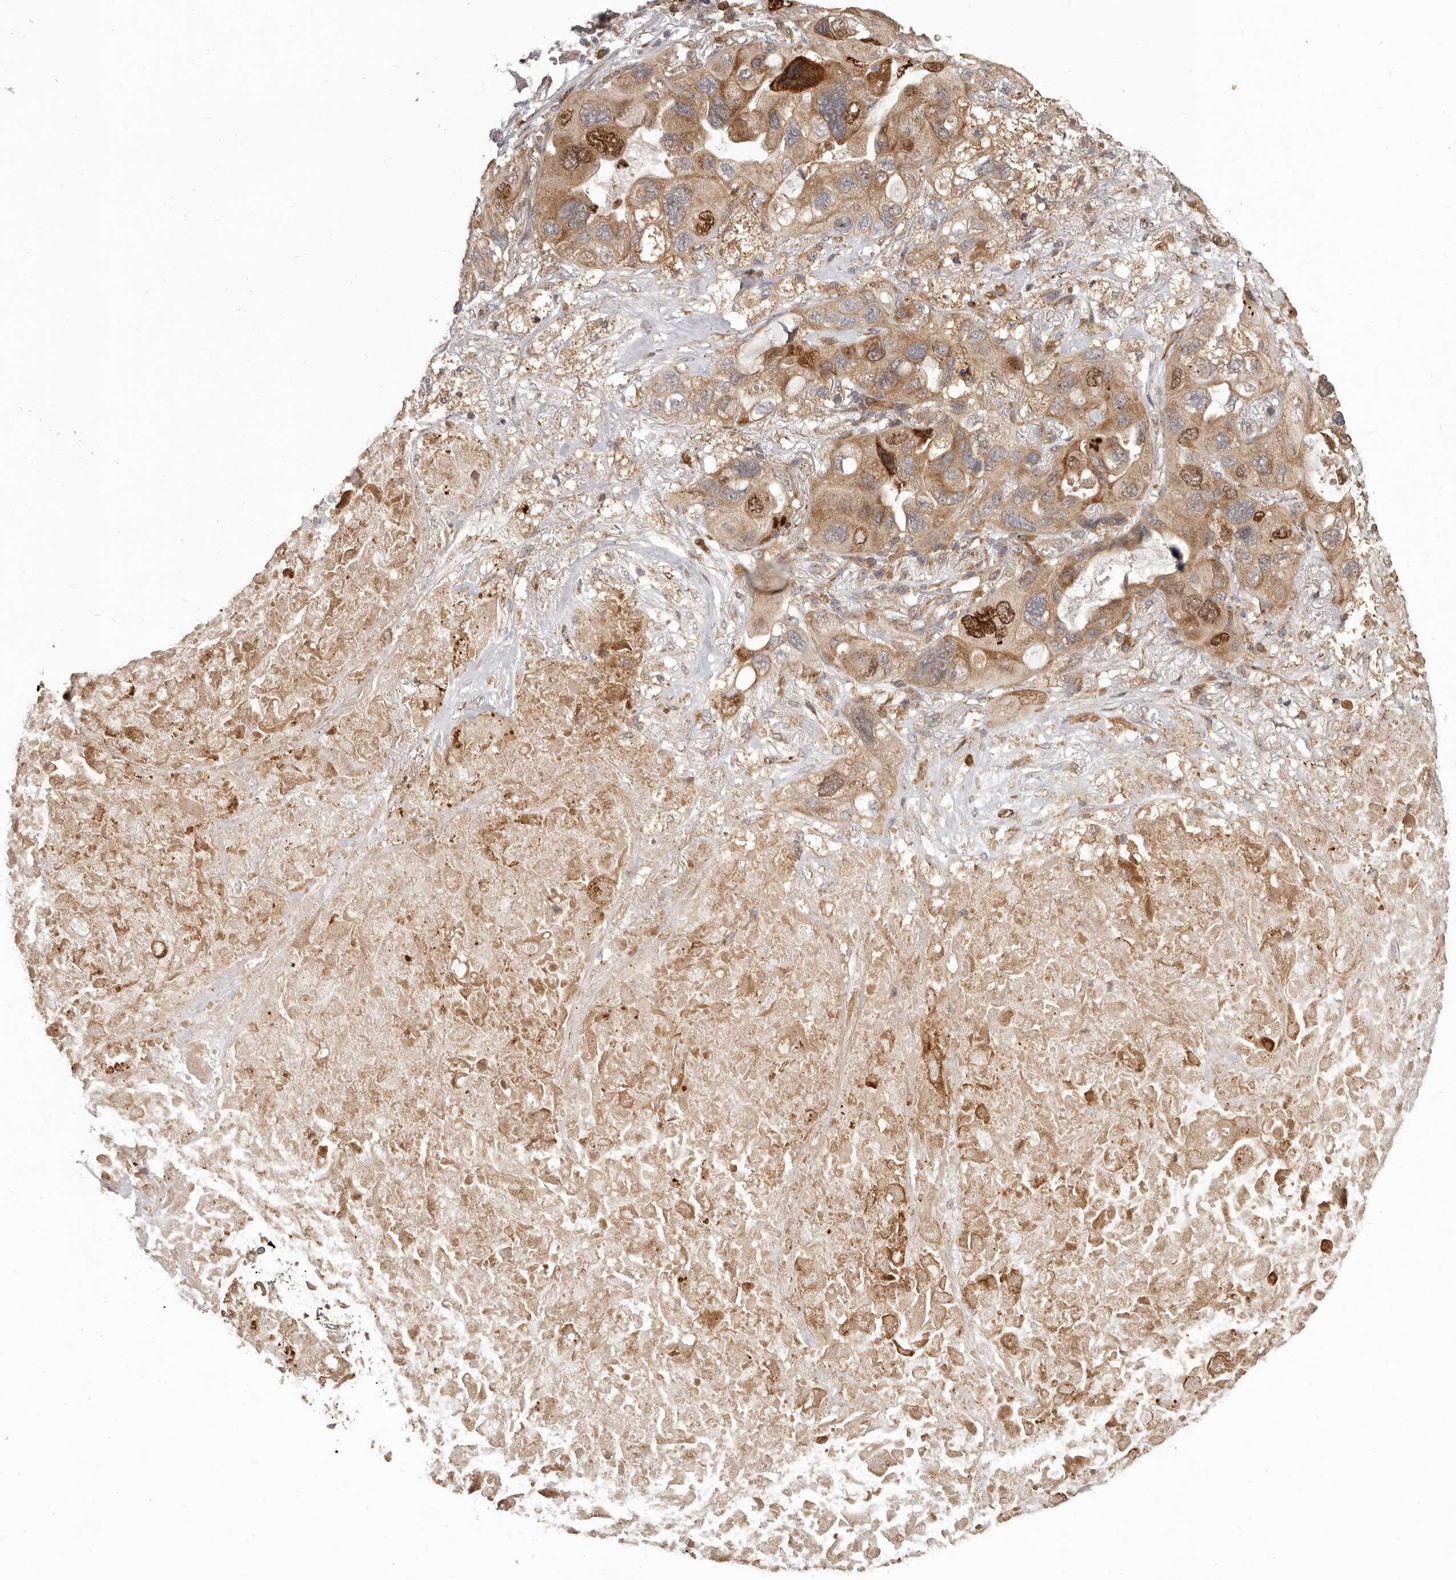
{"staining": {"intensity": "moderate", "quantity": ">75%", "location": "cytoplasmic/membranous,nuclear"}, "tissue": "lung cancer", "cell_type": "Tumor cells", "image_type": "cancer", "snomed": [{"axis": "morphology", "description": "Squamous cell carcinoma, NOS"}, {"axis": "topography", "description": "Lung"}], "caption": "This micrograph demonstrates immunohistochemistry (IHC) staining of human squamous cell carcinoma (lung), with medium moderate cytoplasmic/membranous and nuclear expression in approximately >75% of tumor cells.", "gene": "RNF187", "patient": {"sex": "female", "age": 73}}